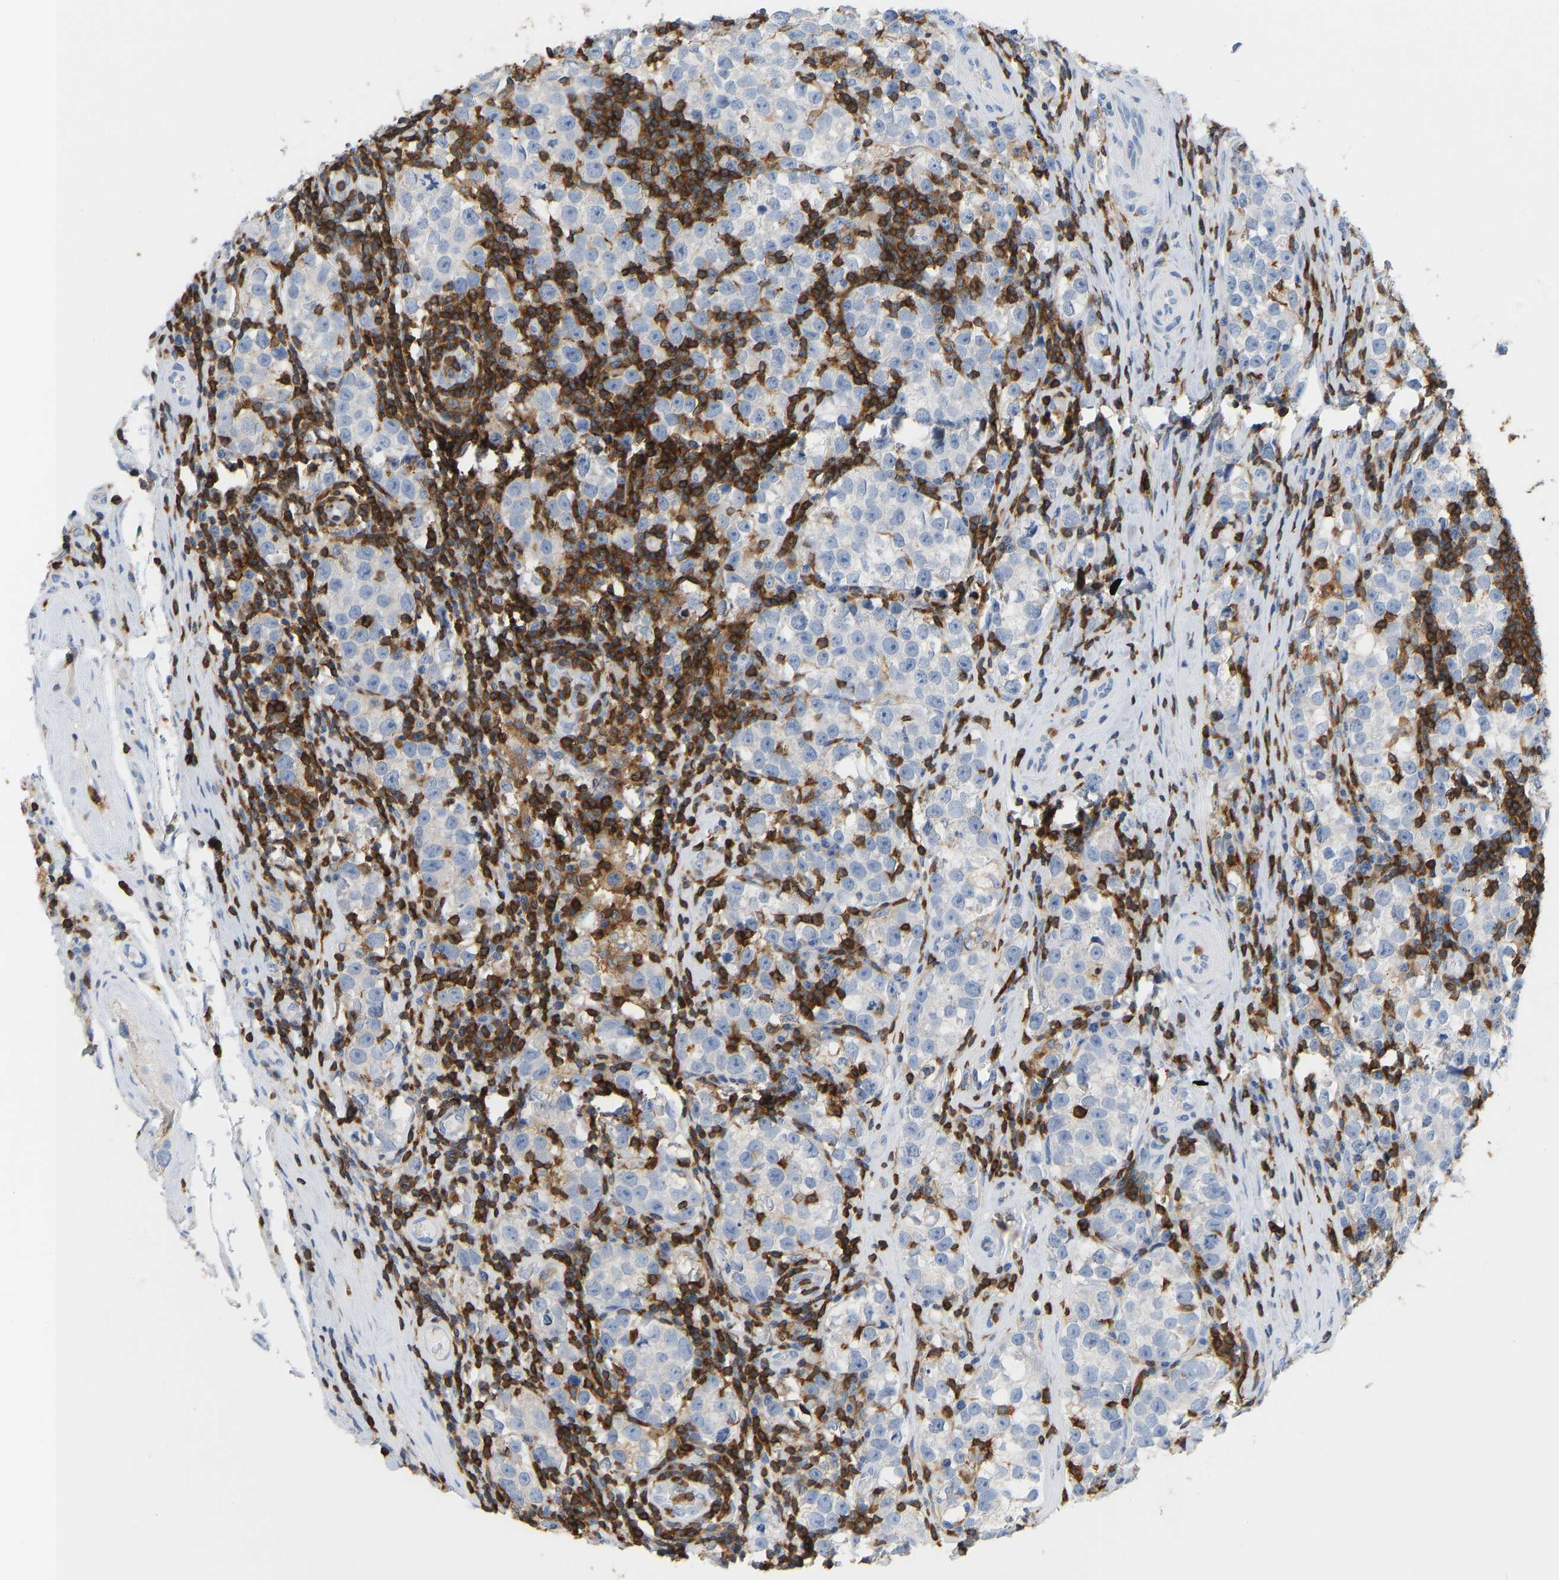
{"staining": {"intensity": "negative", "quantity": "none", "location": "none"}, "tissue": "testis cancer", "cell_type": "Tumor cells", "image_type": "cancer", "snomed": [{"axis": "morphology", "description": "Normal tissue, NOS"}, {"axis": "morphology", "description": "Seminoma, NOS"}, {"axis": "topography", "description": "Testis"}], "caption": "Seminoma (testis) stained for a protein using IHC displays no expression tumor cells.", "gene": "EVL", "patient": {"sex": "male", "age": 43}}